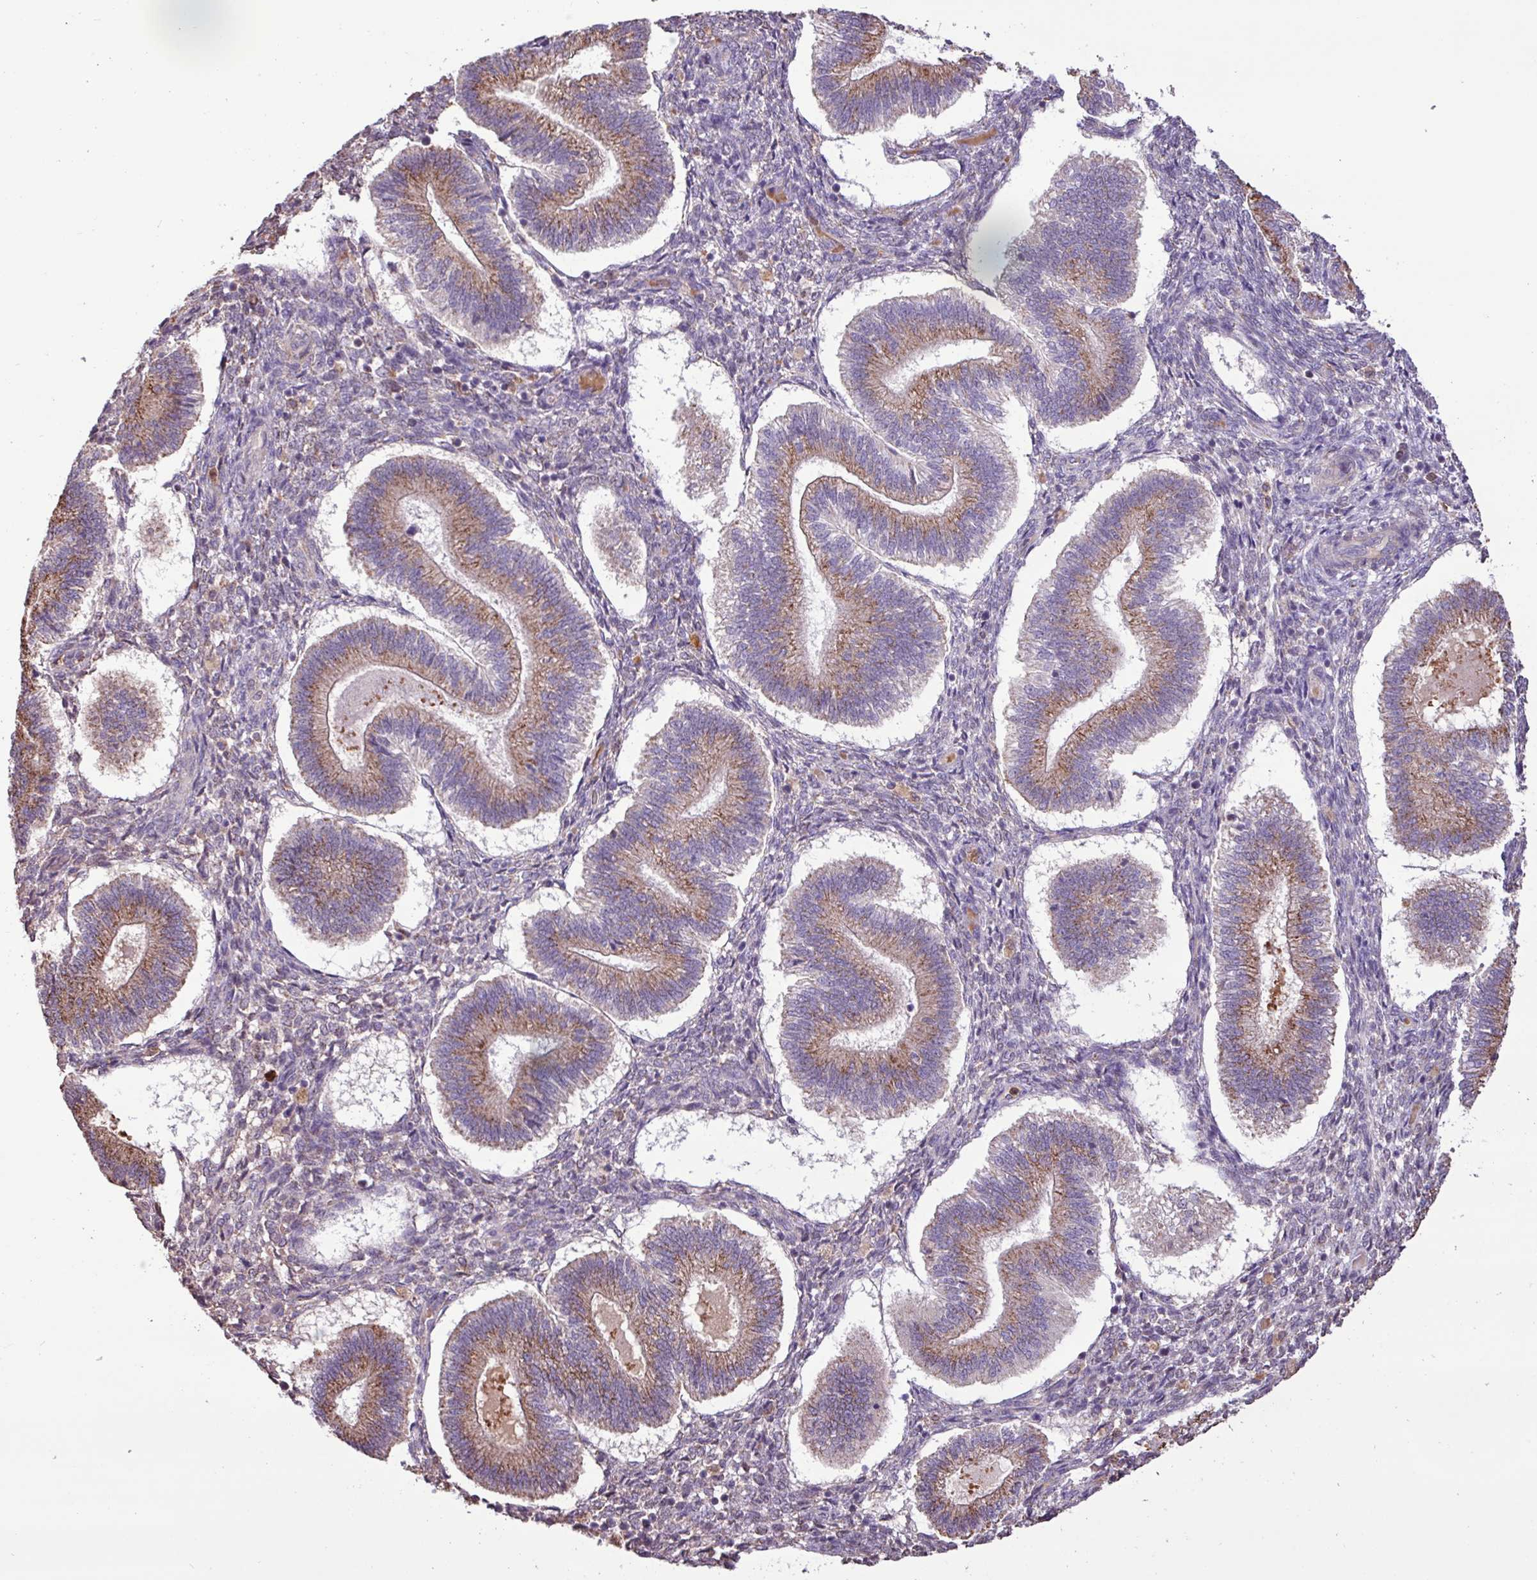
{"staining": {"intensity": "moderate", "quantity": "<25%", "location": "nuclear"}, "tissue": "endometrium", "cell_type": "Cells in endometrial stroma", "image_type": "normal", "snomed": [{"axis": "morphology", "description": "Normal tissue, NOS"}, {"axis": "topography", "description": "Endometrium"}], "caption": "Brown immunohistochemical staining in benign human endometrium exhibits moderate nuclear positivity in approximately <25% of cells in endometrial stroma. The protein of interest is shown in brown color, while the nuclei are stained blue.", "gene": "CHST11", "patient": {"sex": "female", "age": 25}}